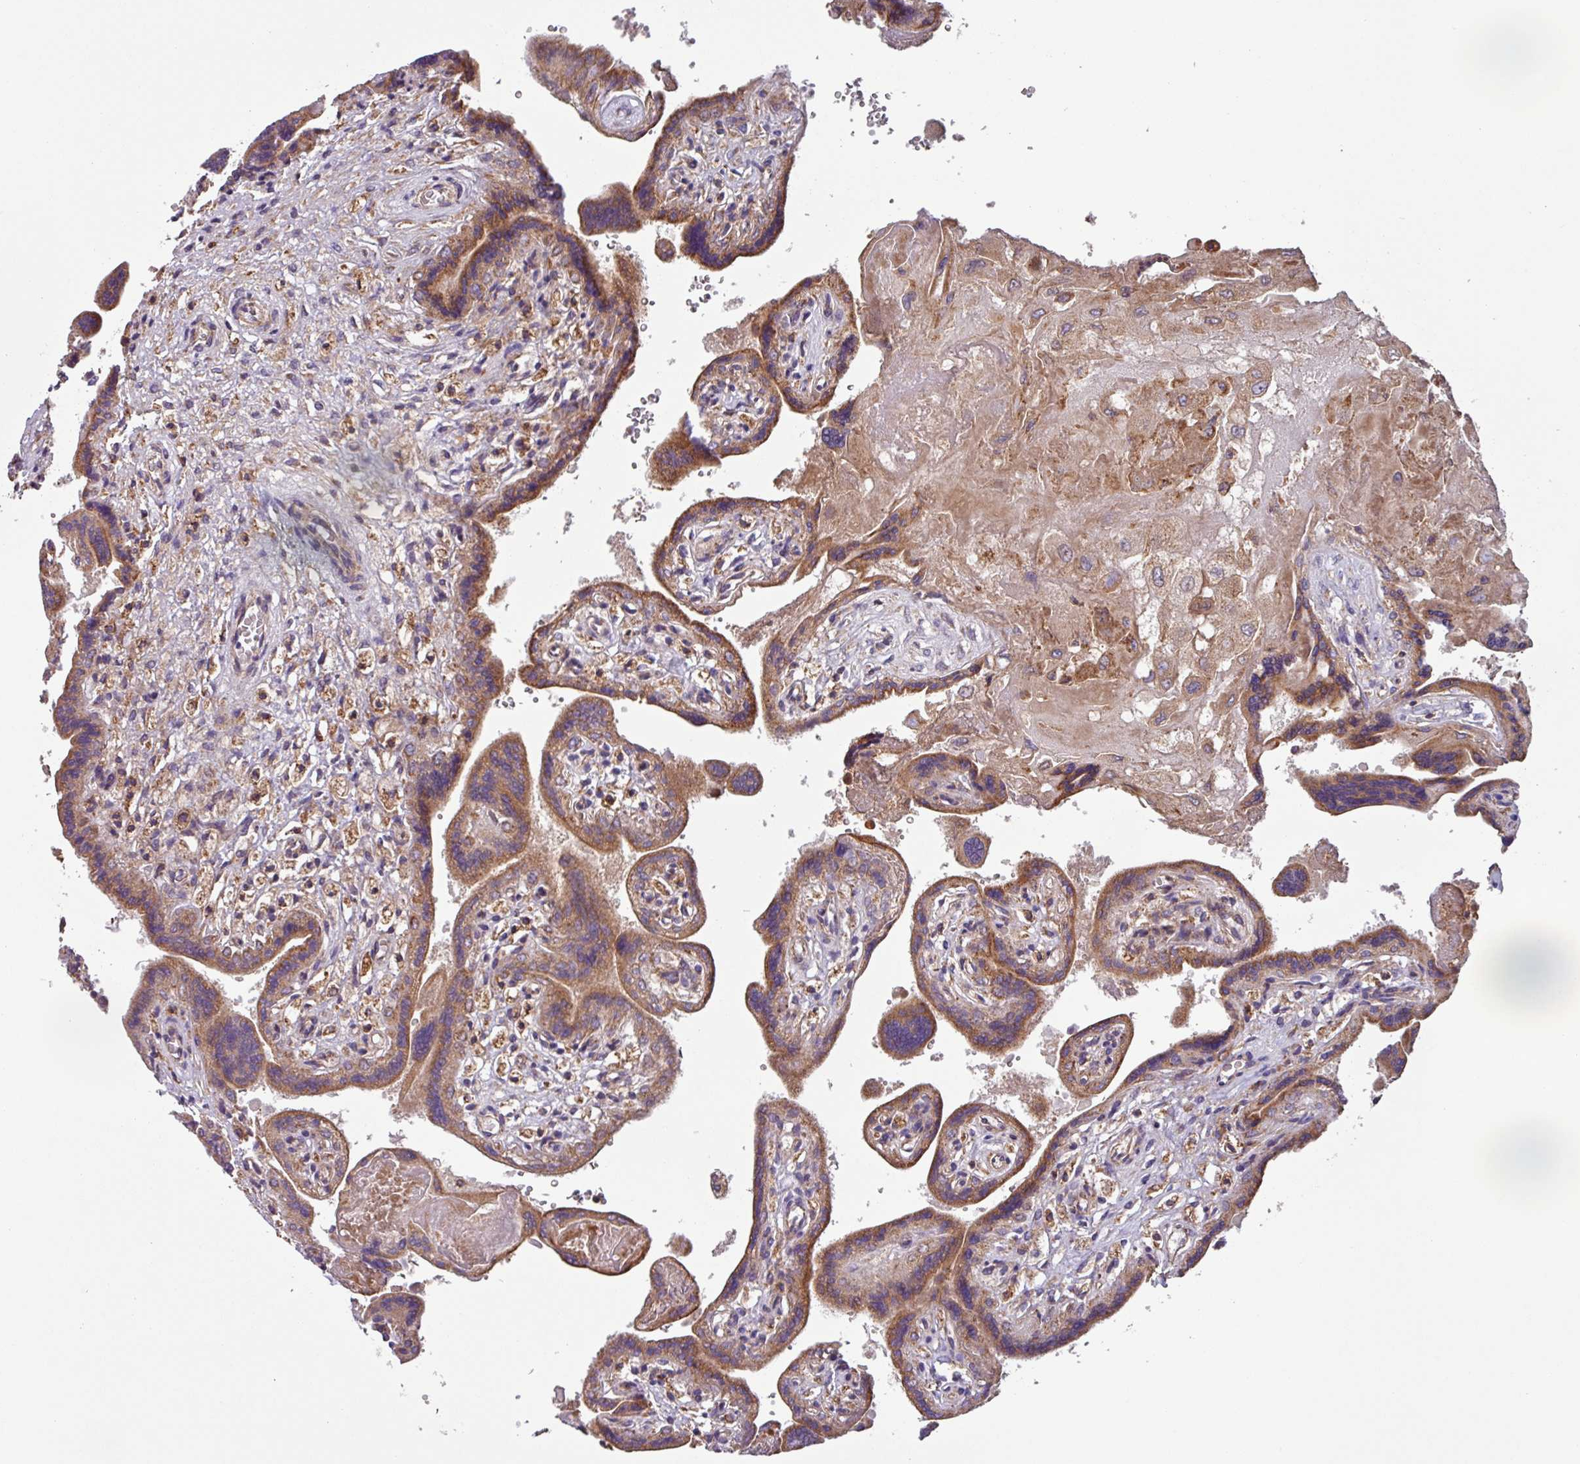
{"staining": {"intensity": "weak", "quantity": ">75%", "location": "cytoplasmic/membranous"}, "tissue": "placenta", "cell_type": "Decidual cells", "image_type": "normal", "snomed": [{"axis": "morphology", "description": "Normal tissue, NOS"}, {"axis": "topography", "description": "Placenta"}], "caption": "About >75% of decidual cells in normal human placenta reveal weak cytoplasmic/membranous protein expression as visualized by brown immunohistochemical staining.", "gene": "PLEKHD1", "patient": {"sex": "female", "age": 37}}